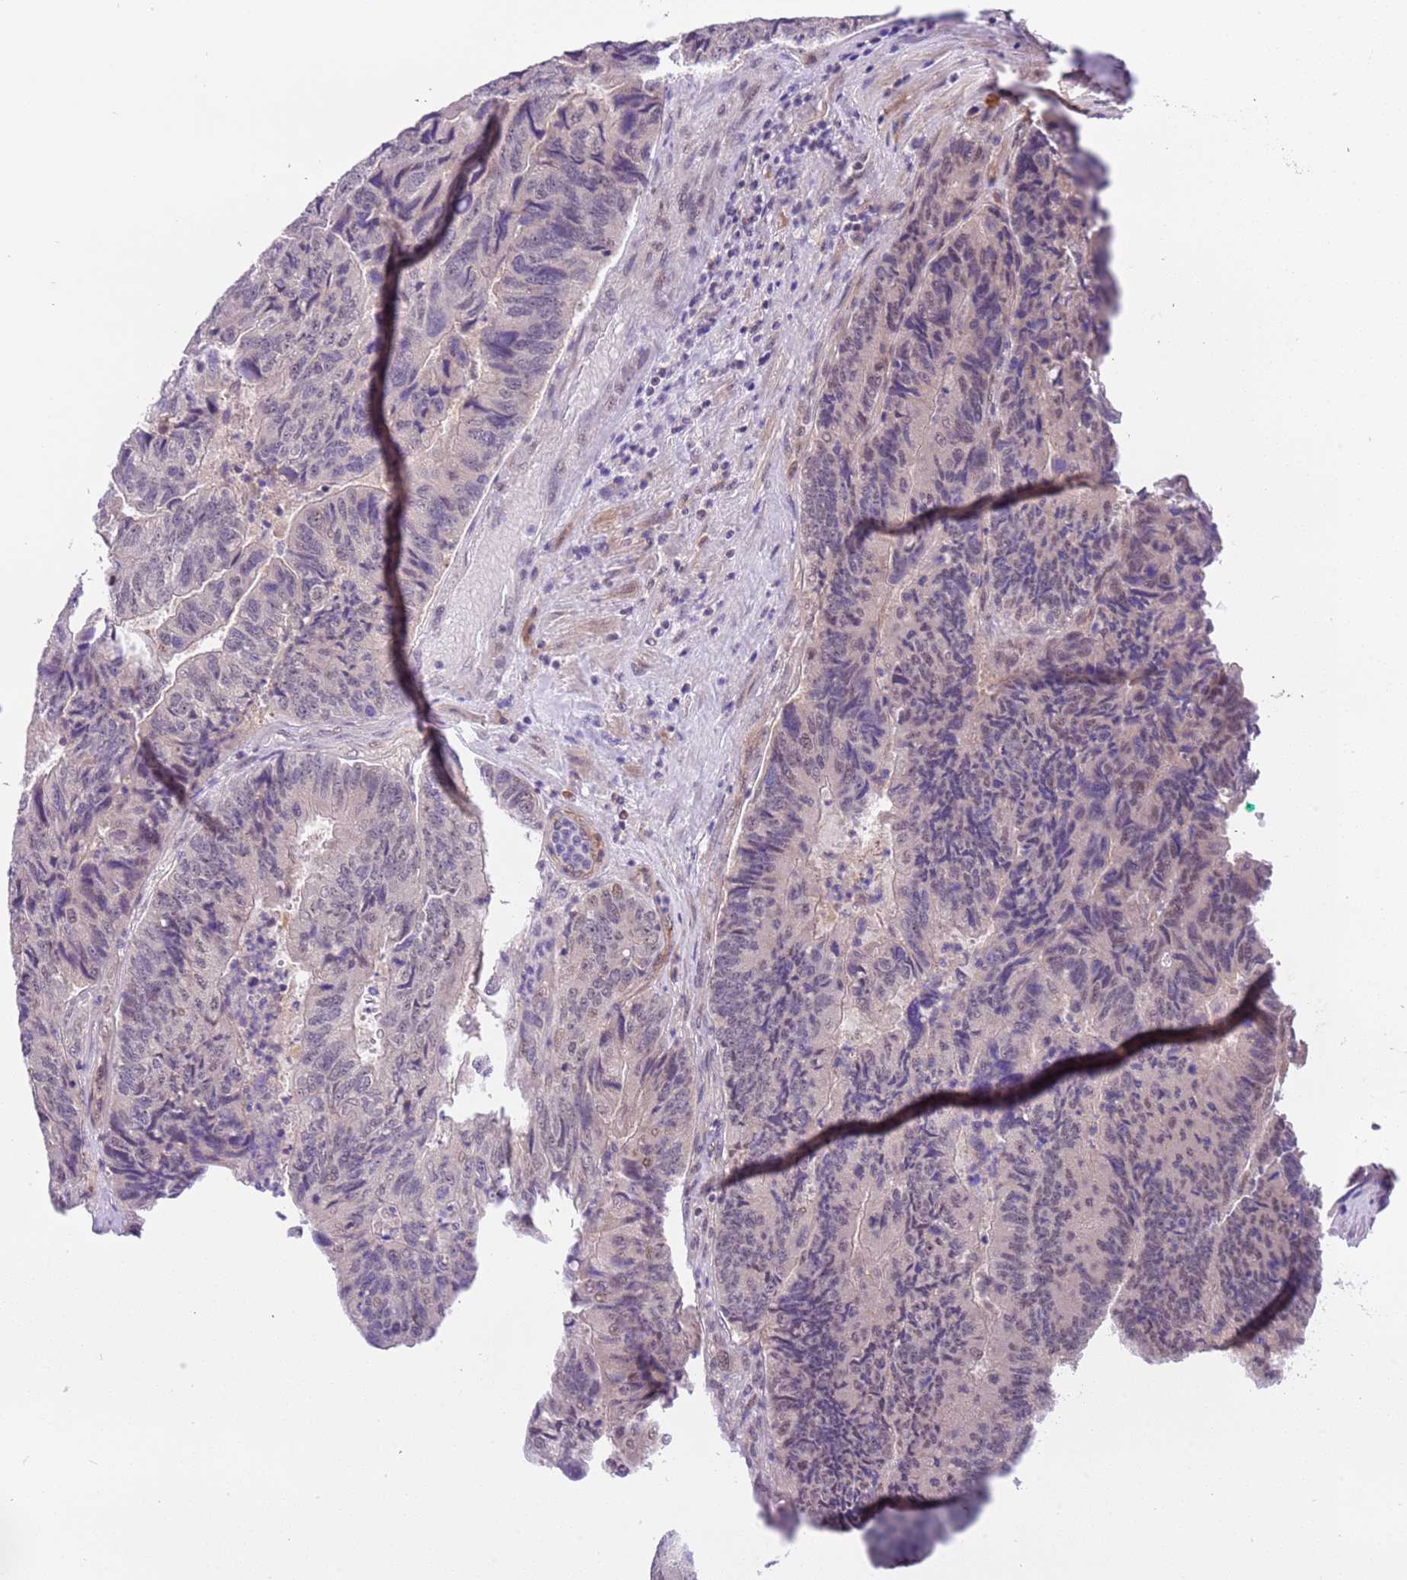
{"staining": {"intensity": "negative", "quantity": "none", "location": "none"}, "tissue": "colorectal cancer", "cell_type": "Tumor cells", "image_type": "cancer", "snomed": [{"axis": "morphology", "description": "Adenocarcinoma, NOS"}, {"axis": "topography", "description": "Colon"}], "caption": "A high-resolution micrograph shows immunohistochemistry staining of colorectal cancer, which exhibits no significant expression in tumor cells.", "gene": "MAGEF1", "patient": {"sex": "female", "age": 67}}